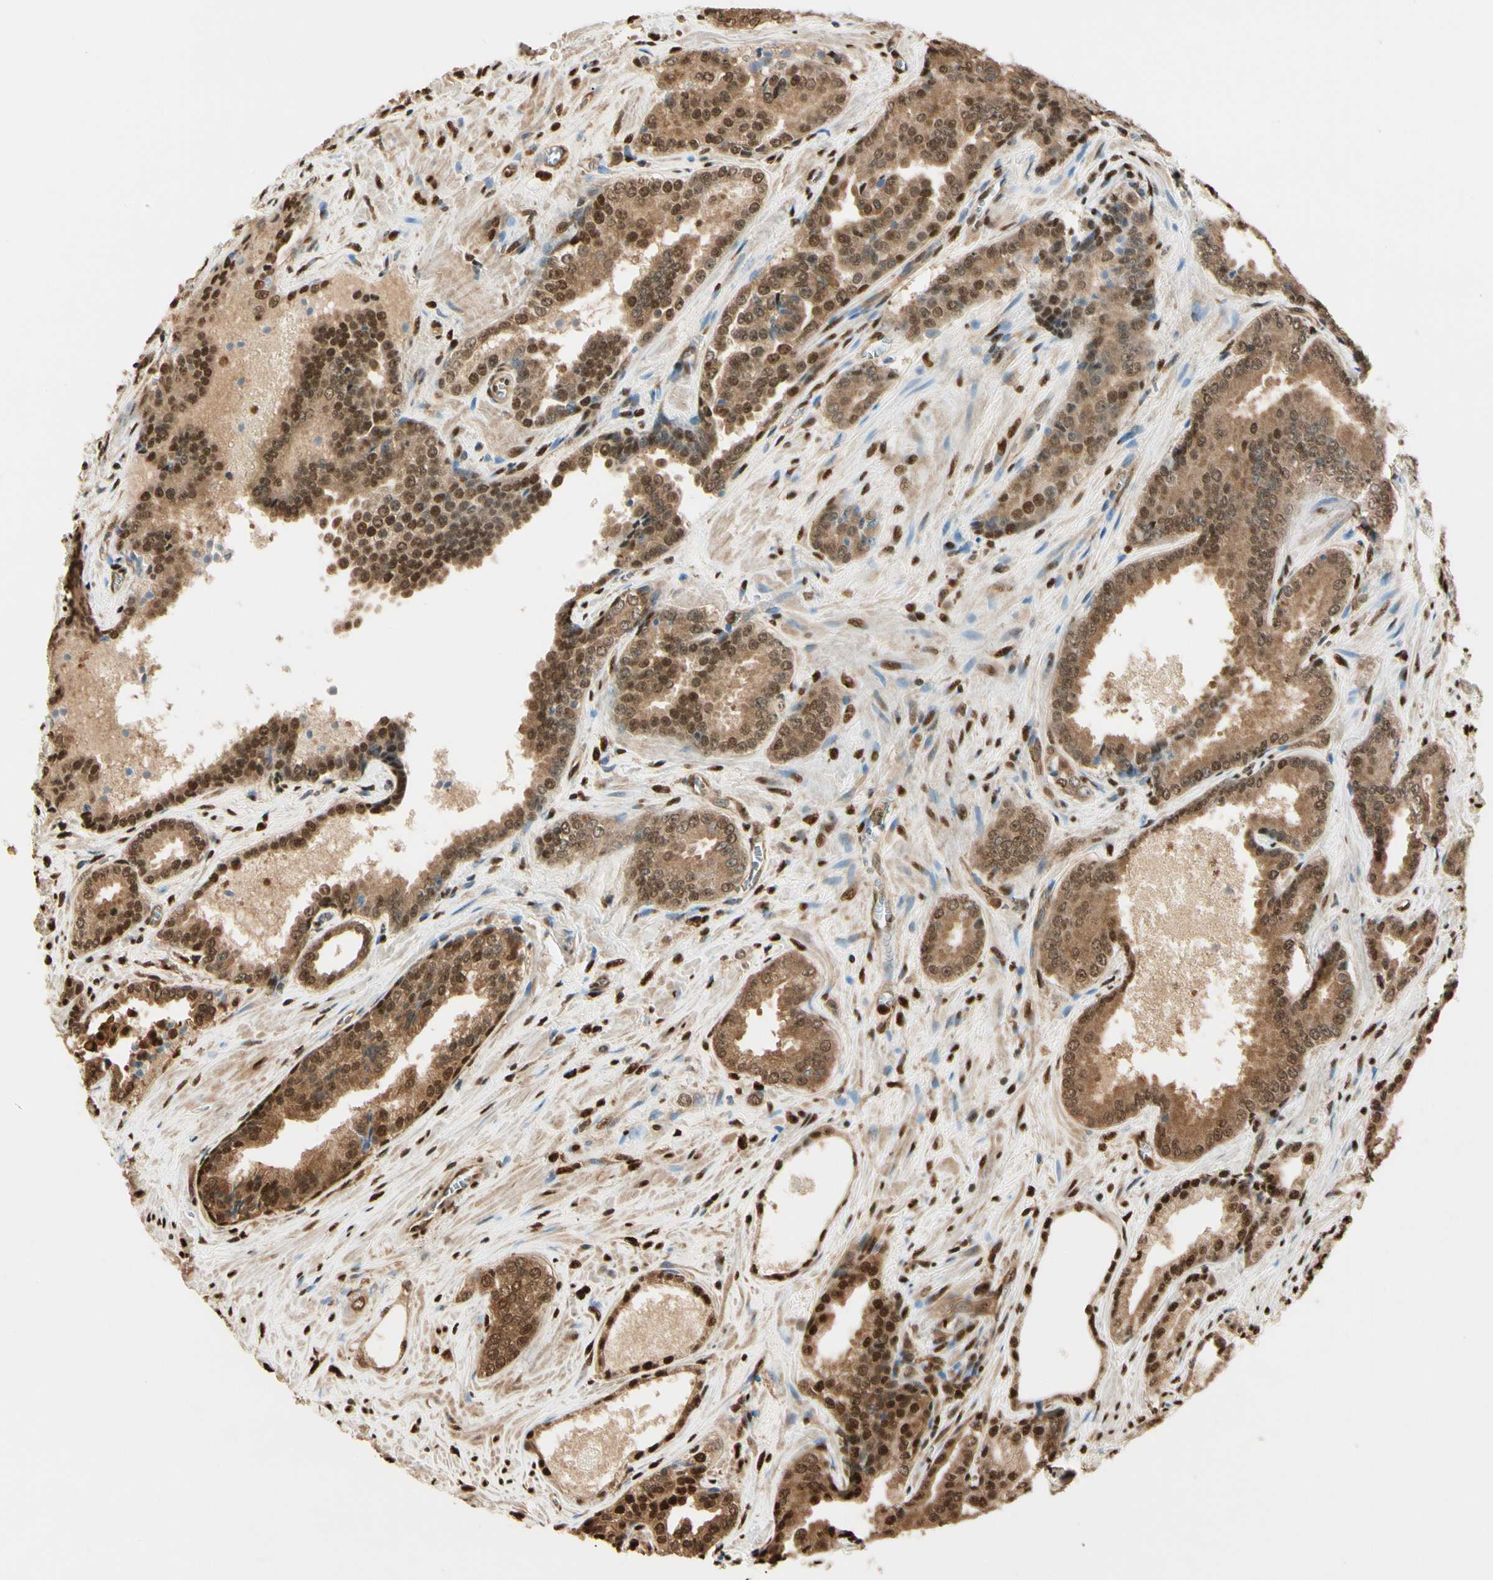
{"staining": {"intensity": "moderate", "quantity": ">75%", "location": "cytoplasmic/membranous,nuclear"}, "tissue": "prostate cancer", "cell_type": "Tumor cells", "image_type": "cancer", "snomed": [{"axis": "morphology", "description": "Adenocarcinoma, Low grade"}, {"axis": "topography", "description": "Prostate"}], "caption": "The immunohistochemical stain highlights moderate cytoplasmic/membranous and nuclear positivity in tumor cells of prostate cancer tissue.", "gene": "PNCK", "patient": {"sex": "male", "age": 60}}